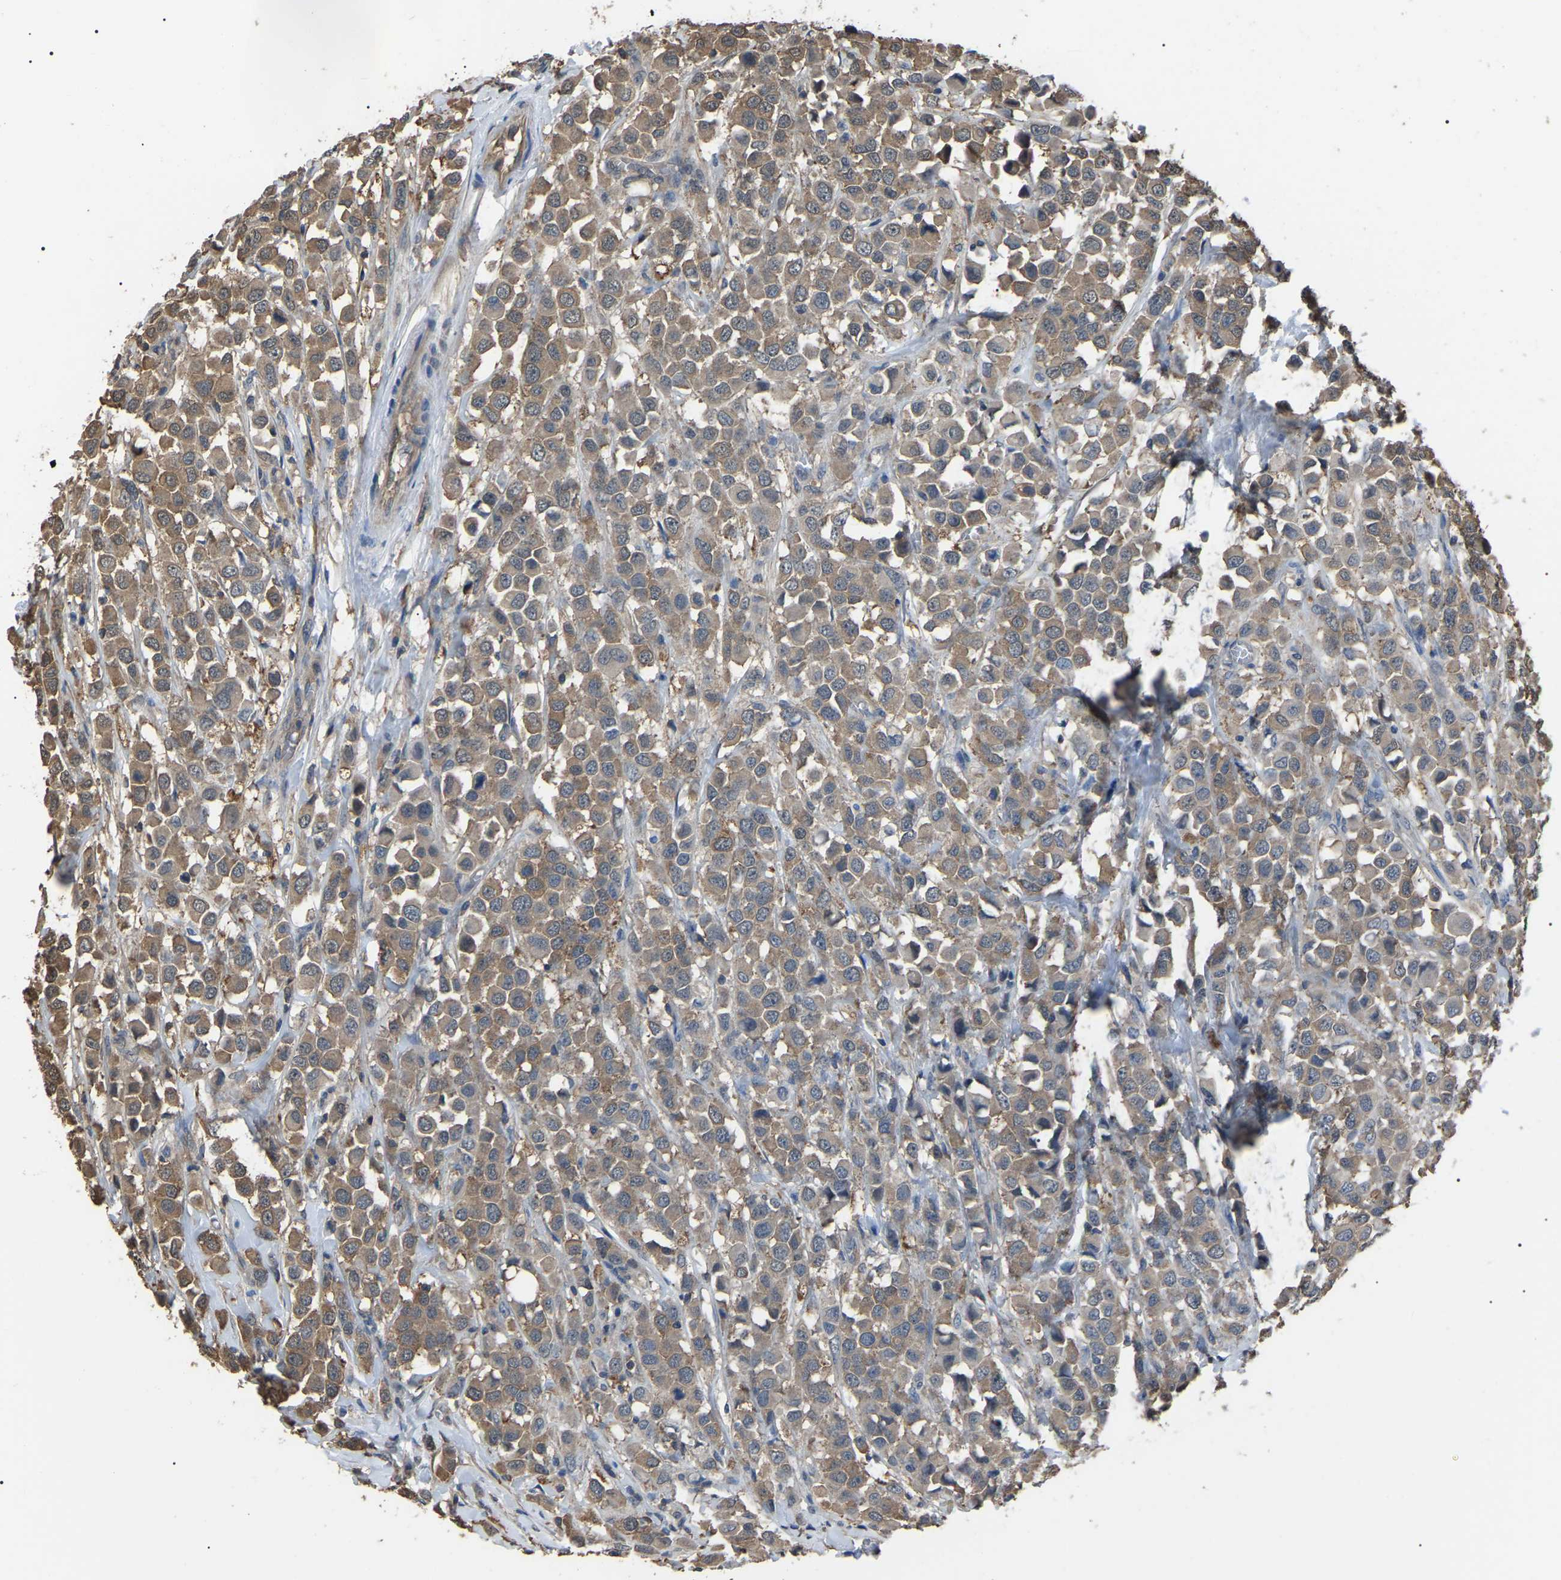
{"staining": {"intensity": "weak", "quantity": ">75%", "location": "cytoplasmic/membranous"}, "tissue": "breast cancer", "cell_type": "Tumor cells", "image_type": "cancer", "snomed": [{"axis": "morphology", "description": "Duct carcinoma"}, {"axis": "topography", "description": "Breast"}], "caption": "Immunohistochemical staining of breast intraductal carcinoma exhibits low levels of weak cytoplasmic/membranous expression in about >75% of tumor cells.", "gene": "PDCD5", "patient": {"sex": "female", "age": 61}}